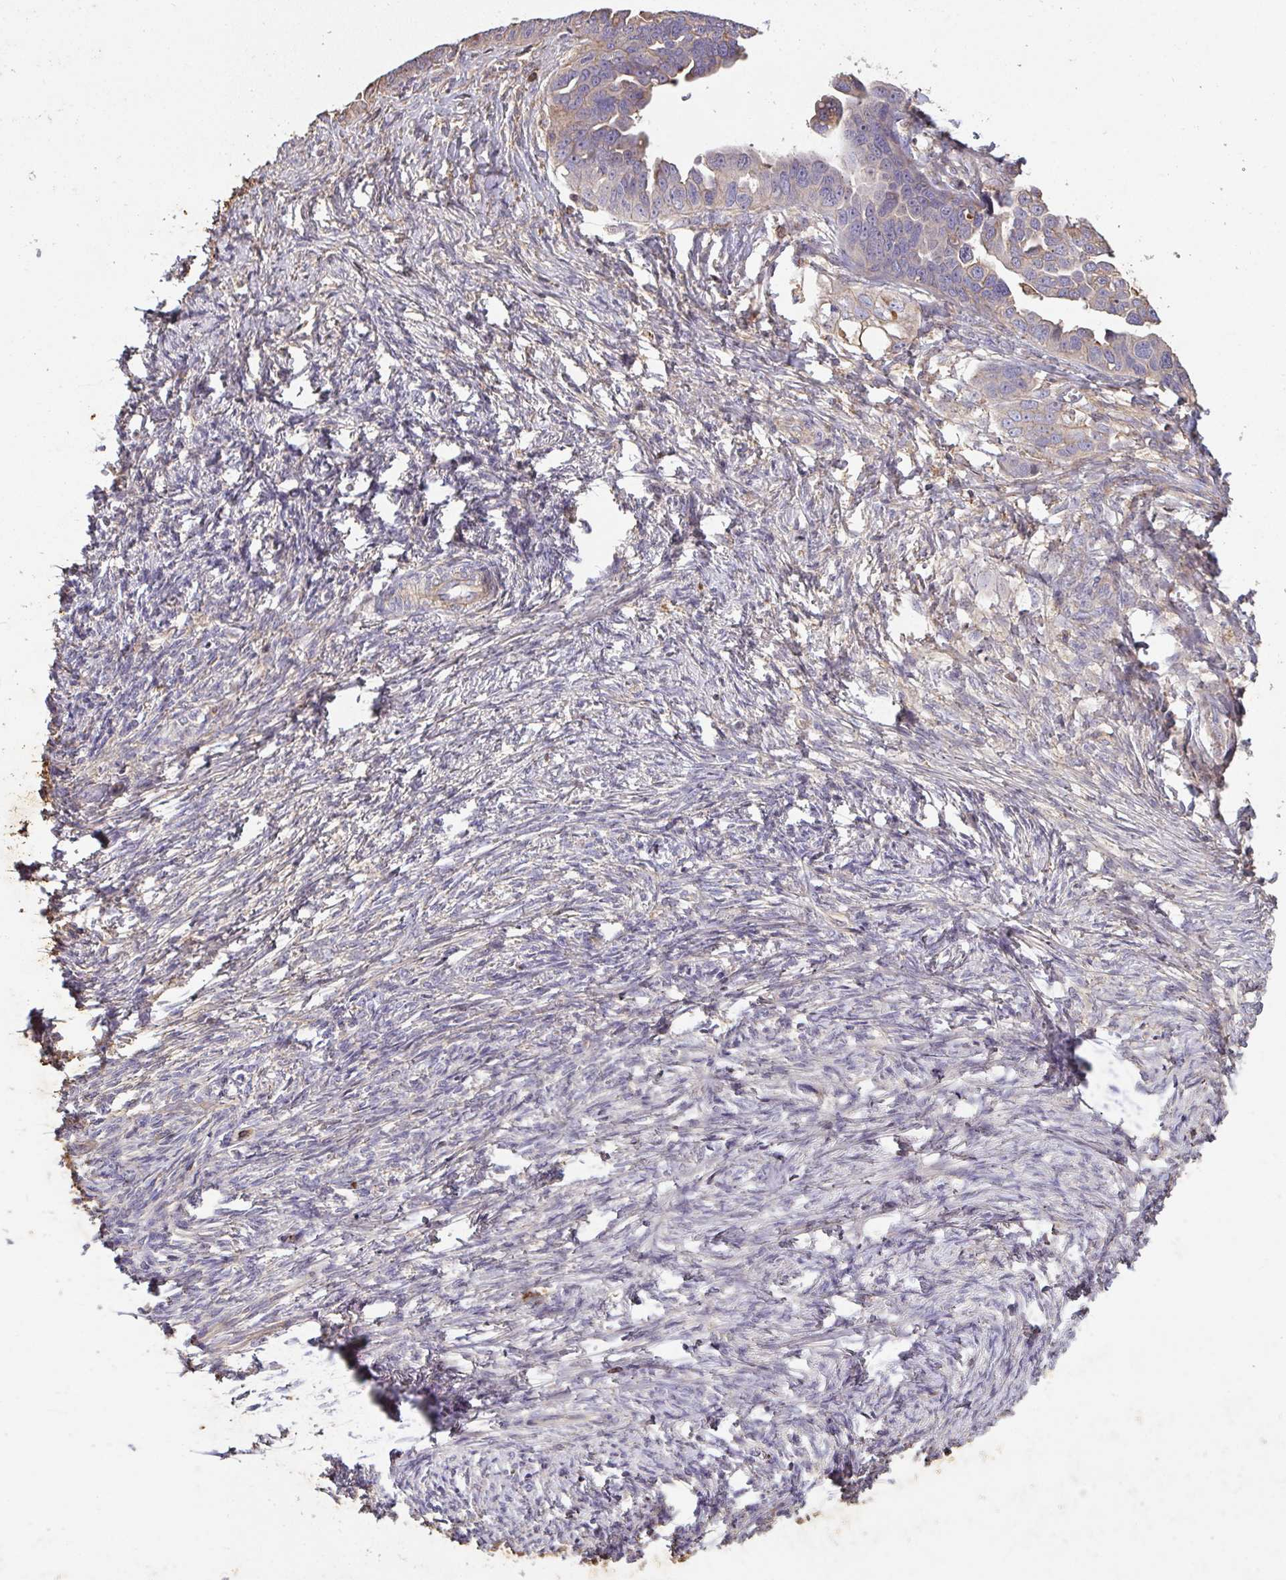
{"staining": {"intensity": "weak", "quantity": "<25%", "location": "cytoplasmic/membranous"}, "tissue": "ovarian cancer", "cell_type": "Tumor cells", "image_type": "cancer", "snomed": [{"axis": "morphology", "description": "Cystadenocarcinoma, serous, NOS"}, {"axis": "topography", "description": "Ovary"}], "caption": "Tumor cells are negative for brown protein staining in ovarian cancer (serous cystadenocarcinoma). (DAB immunohistochemistry (IHC), high magnification).", "gene": "TNMD", "patient": {"sex": "female", "age": 59}}